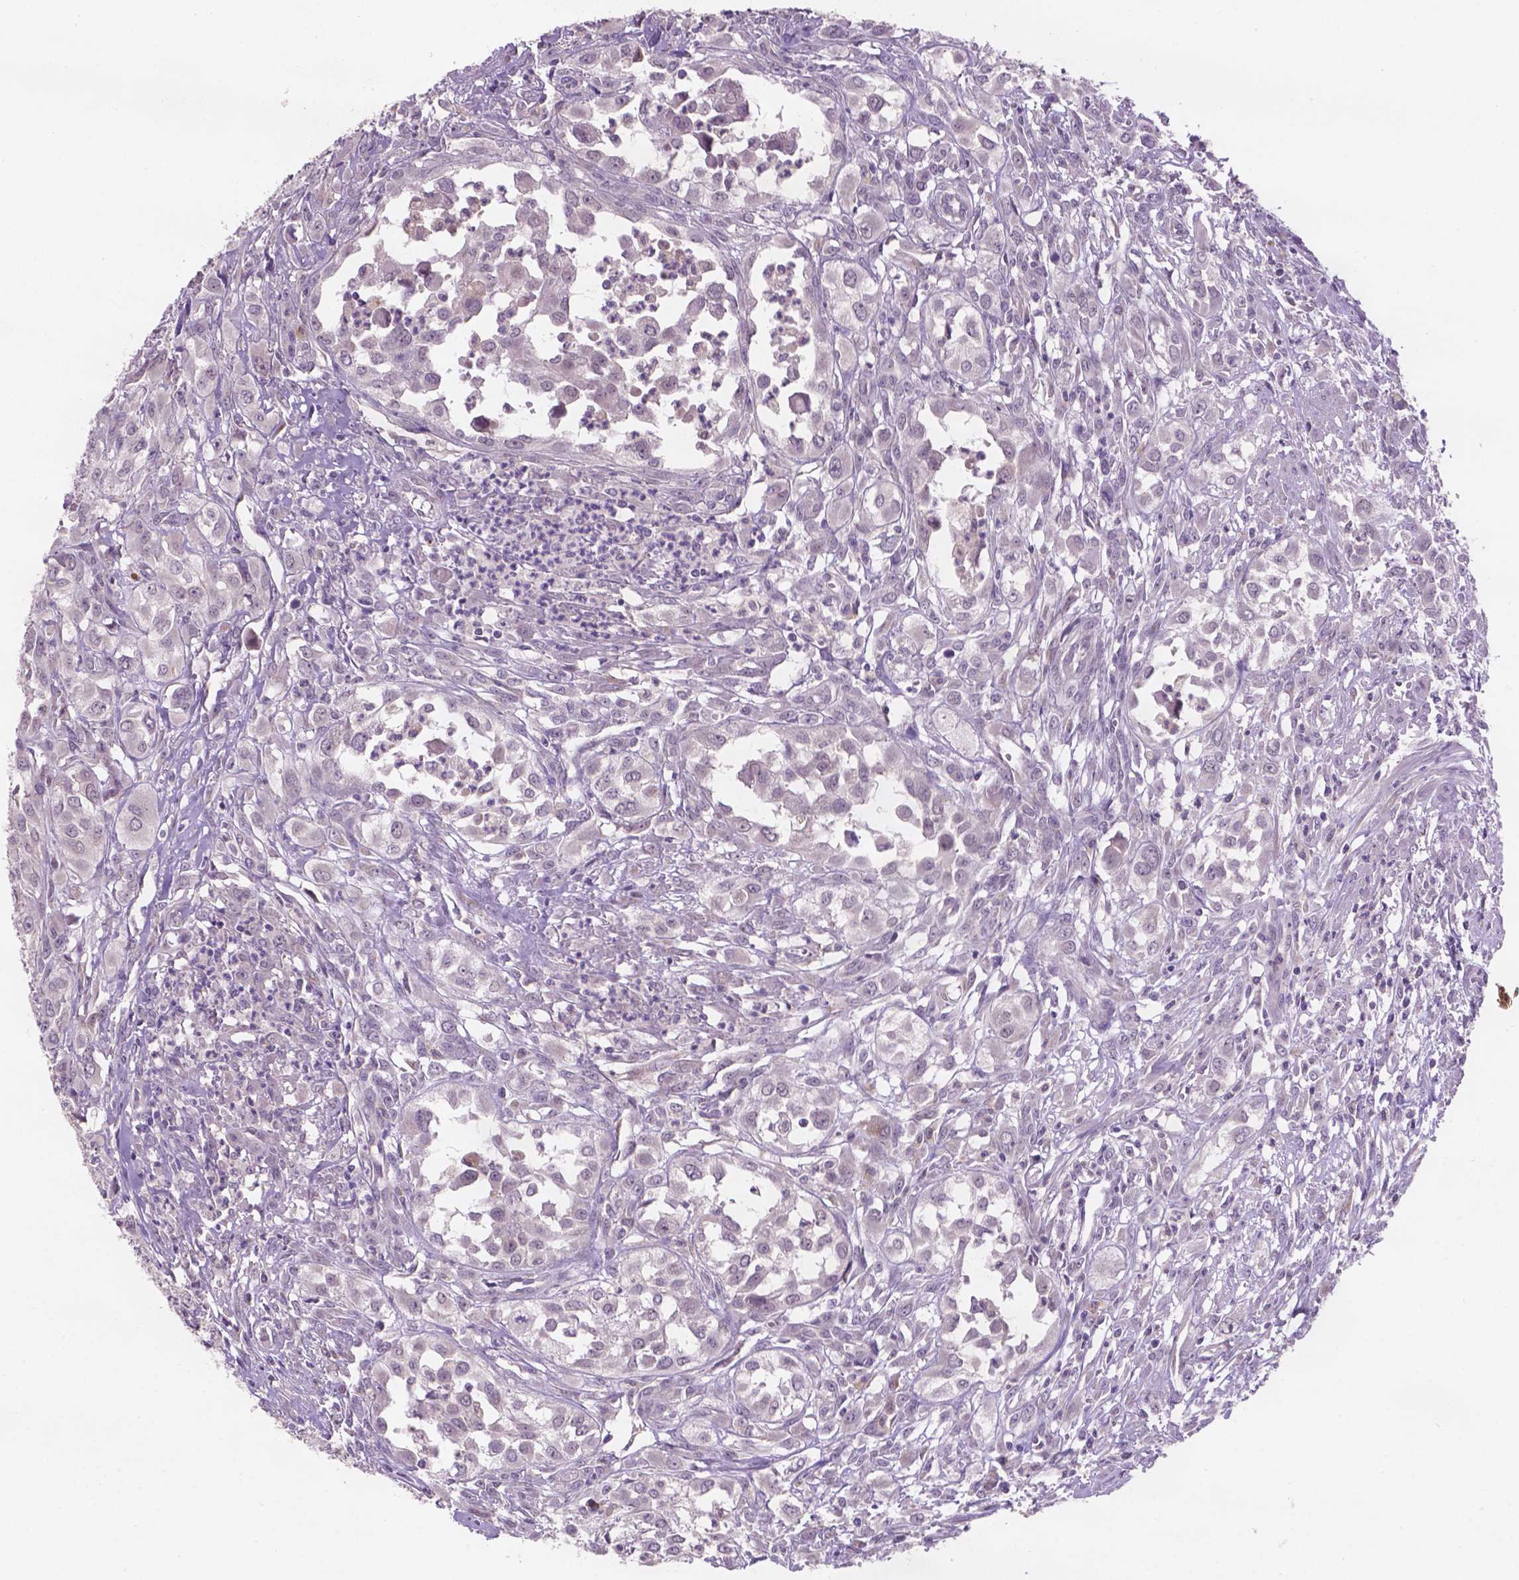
{"staining": {"intensity": "negative", "quantity": "none", "location": "none"}, "tissue": "urothelial cancer", "cell_type": "Tumor cells", "image_type": "cancer", "snomed": [{"axis": "morphology", "description": "Urothelial carcinoma, High grade"}, {"axis": "topography", "description": "Urinary bladder"}], "caption": "Immunohistochemical staining of high-grade urothelial carcinoma displays no significant expression in tumor cells.", "gene": "GXYLT2", "patient": {"sex": "male", "age": 67}}